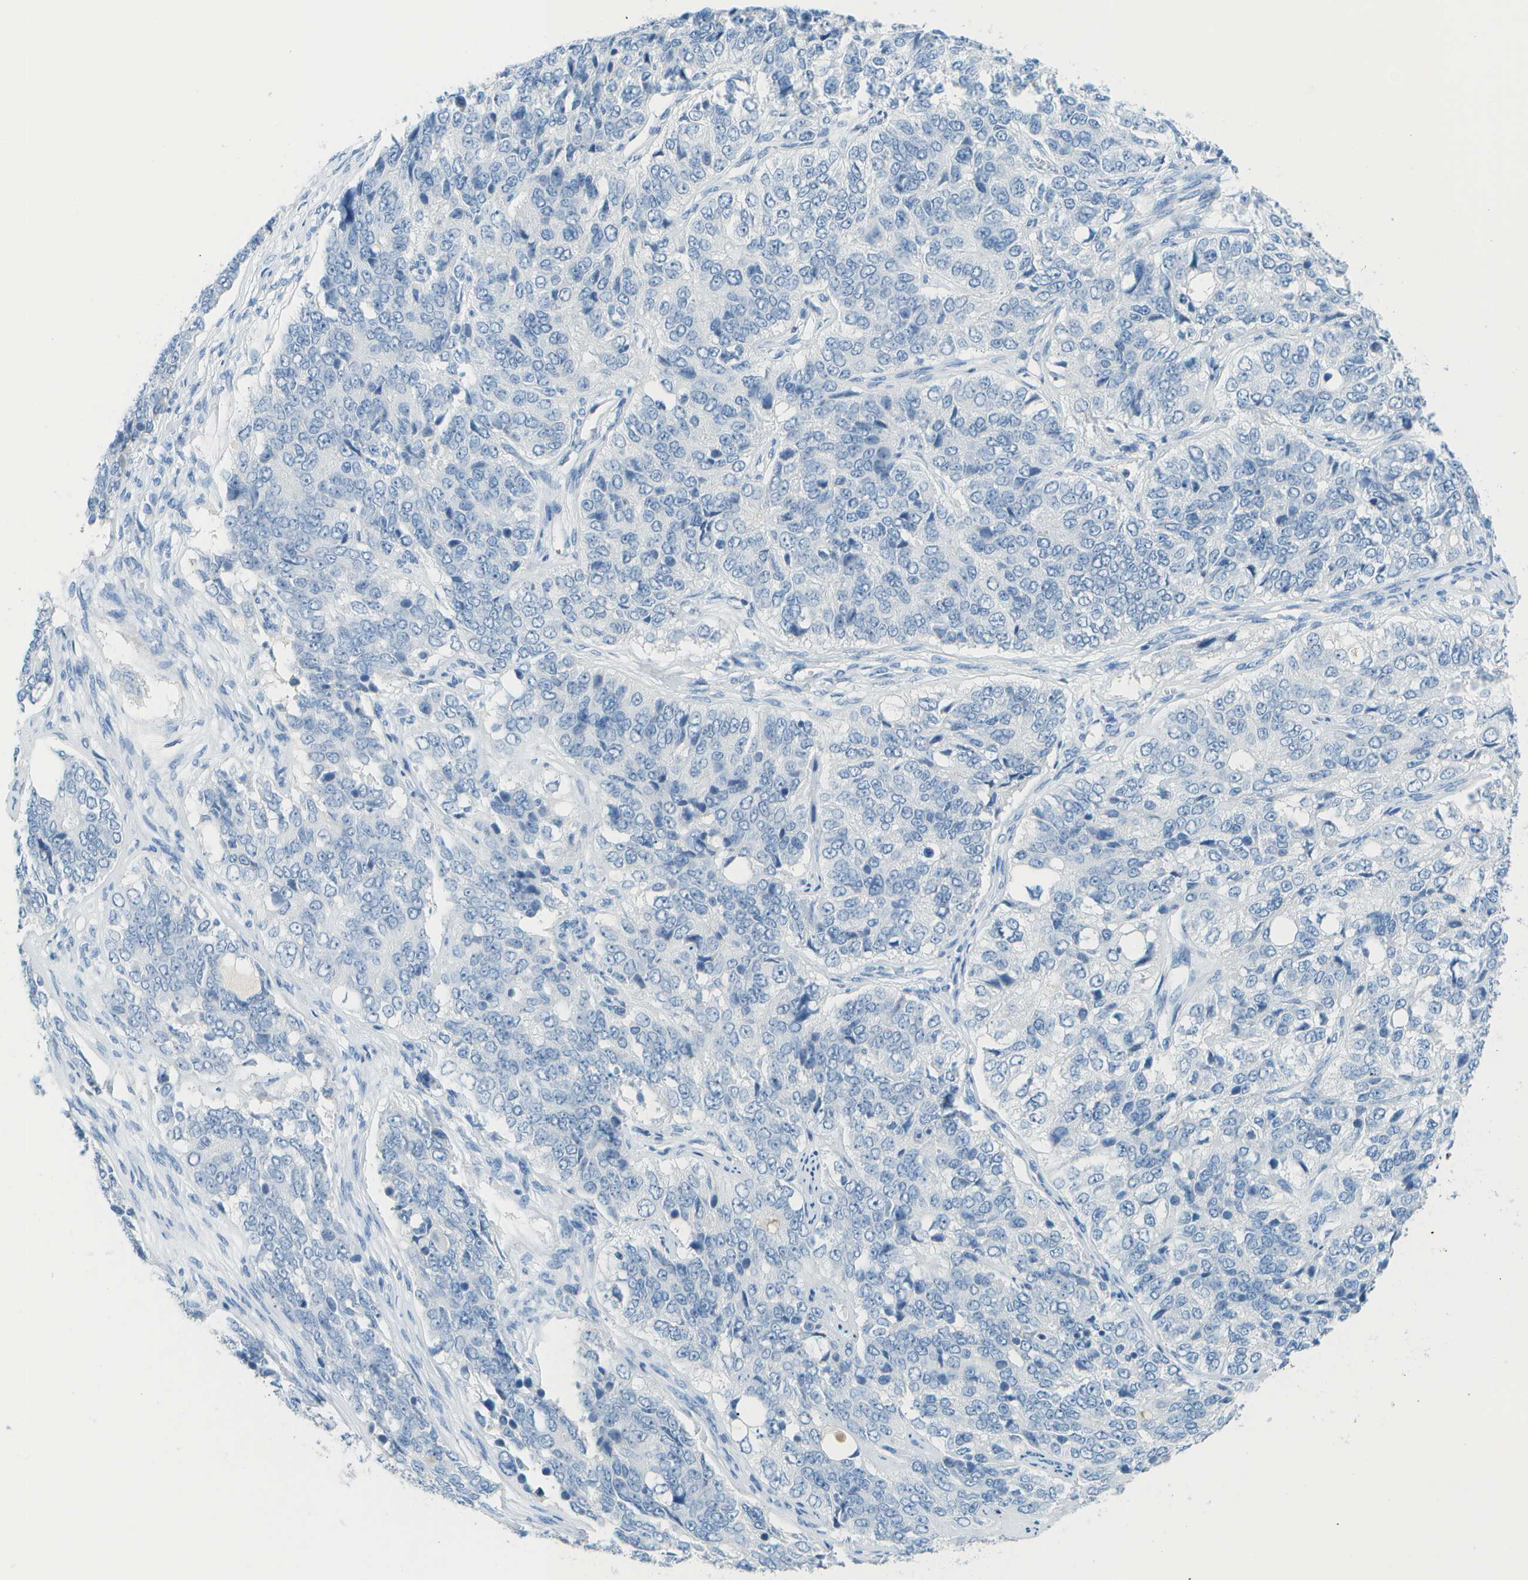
{"staining": {"intensity": "negative", "quantity": "none", "location": "none"}, "tissue": "ovarian cancer", "cell_type": "Tumor cells", "image_type": "cancer", "snomed": [{"axis": "morphology", "description": "Carcinoma, endometroid"}, {"axis": "topography", "description": "Ovary"}], "caption": "Protein analysis of ovarian cancer displays no significant positivity in tumor cells.", "gene": "C1S", "patient": {"sex": "female", "age": 51}}